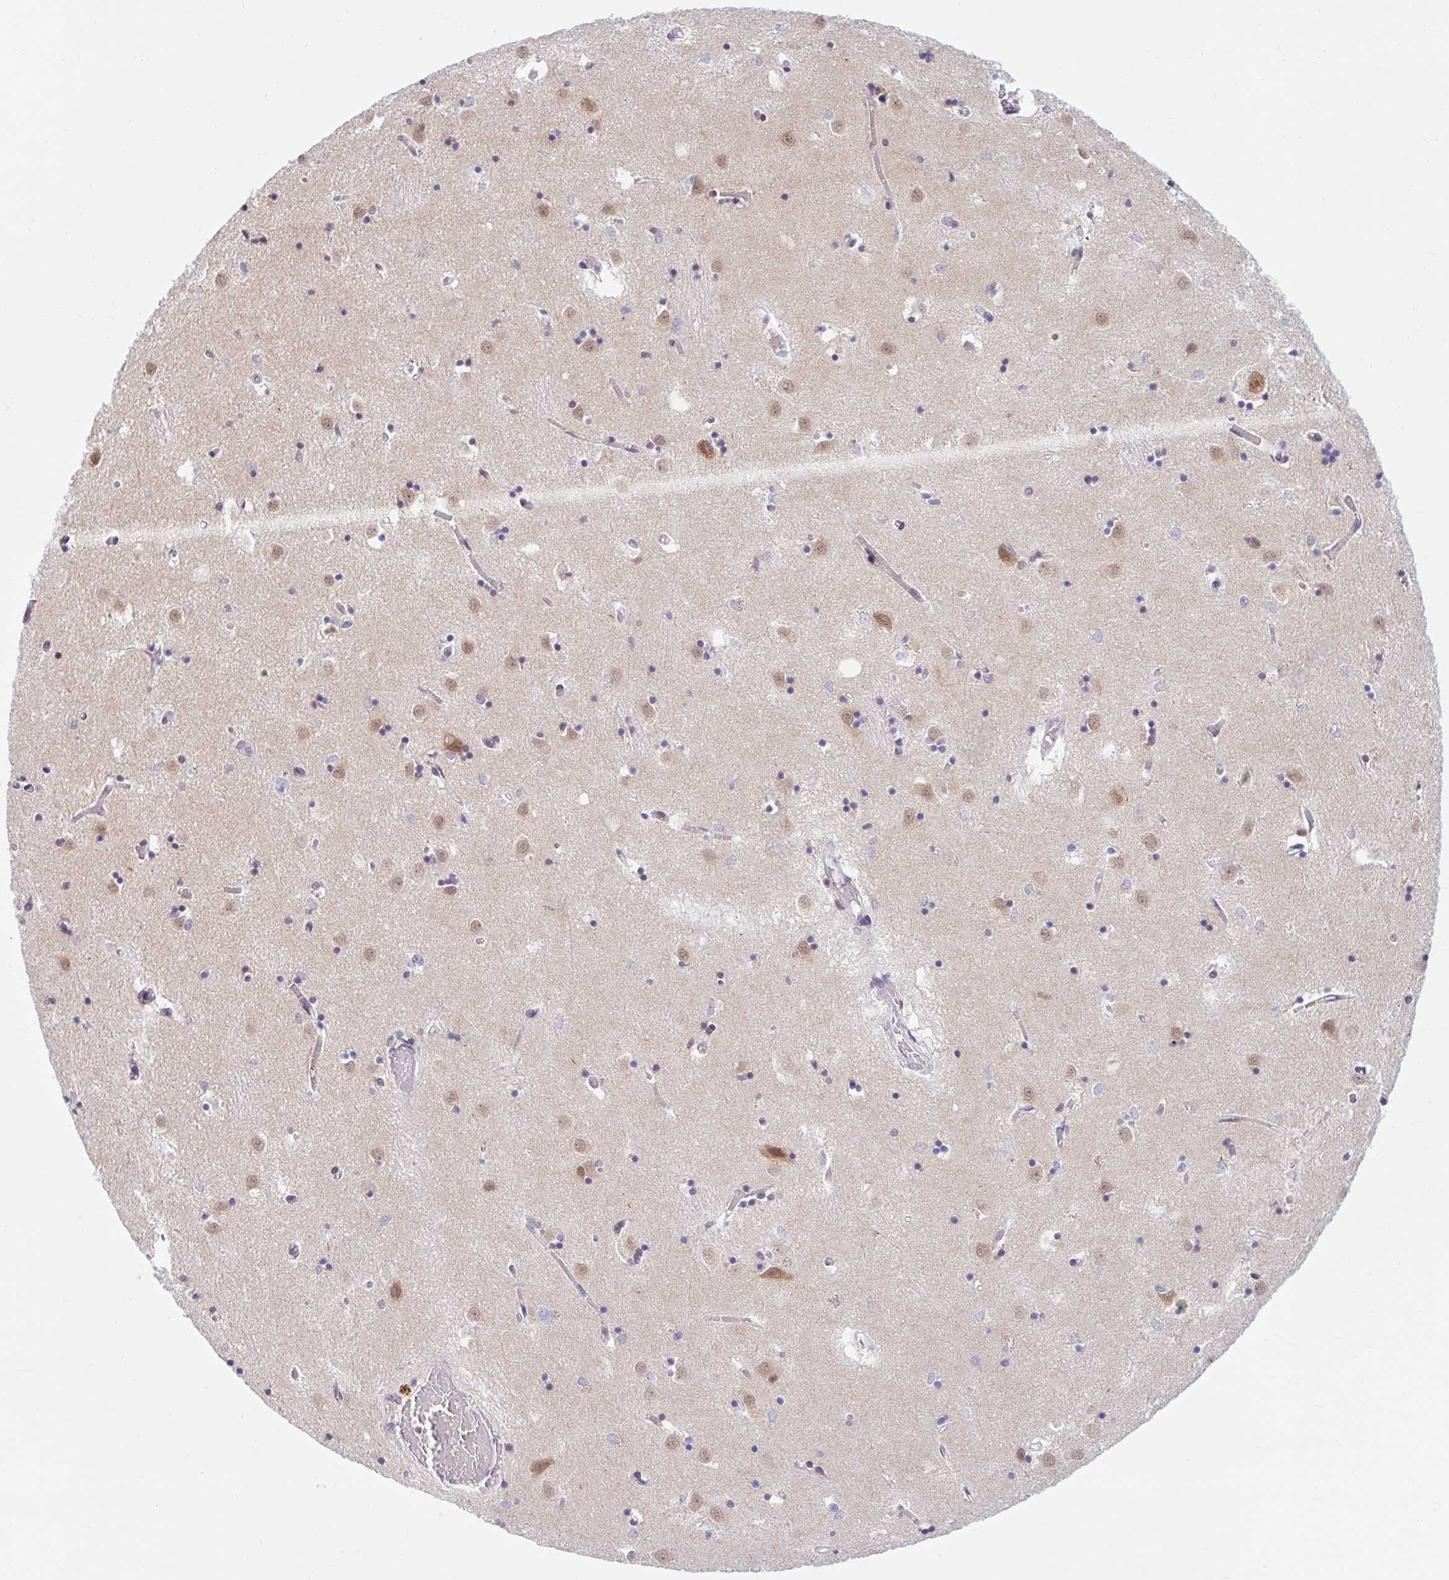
{"staining": {"intensity": "moderate", "quantity": "25%-75%", "location": "cytoplasmic/membranous"}, "tissue": "caudate", "cell_type": "Glial cells", "image_type": "normal", "snomed": [{"axis": "morphology", "description": "Normal tissue, NOS"}, {"axis": "topography", "description": "Lateral ventricle wall"}], "caption": "Immunohistochemical staining of benign human caudate shows 25%-75% levels of moderate cytoplasmic/membranous protein staining in approximately 25%-75% of glial cells.", "gene": "SRSF10", "patient": {"sex": "male", "age": 70}}